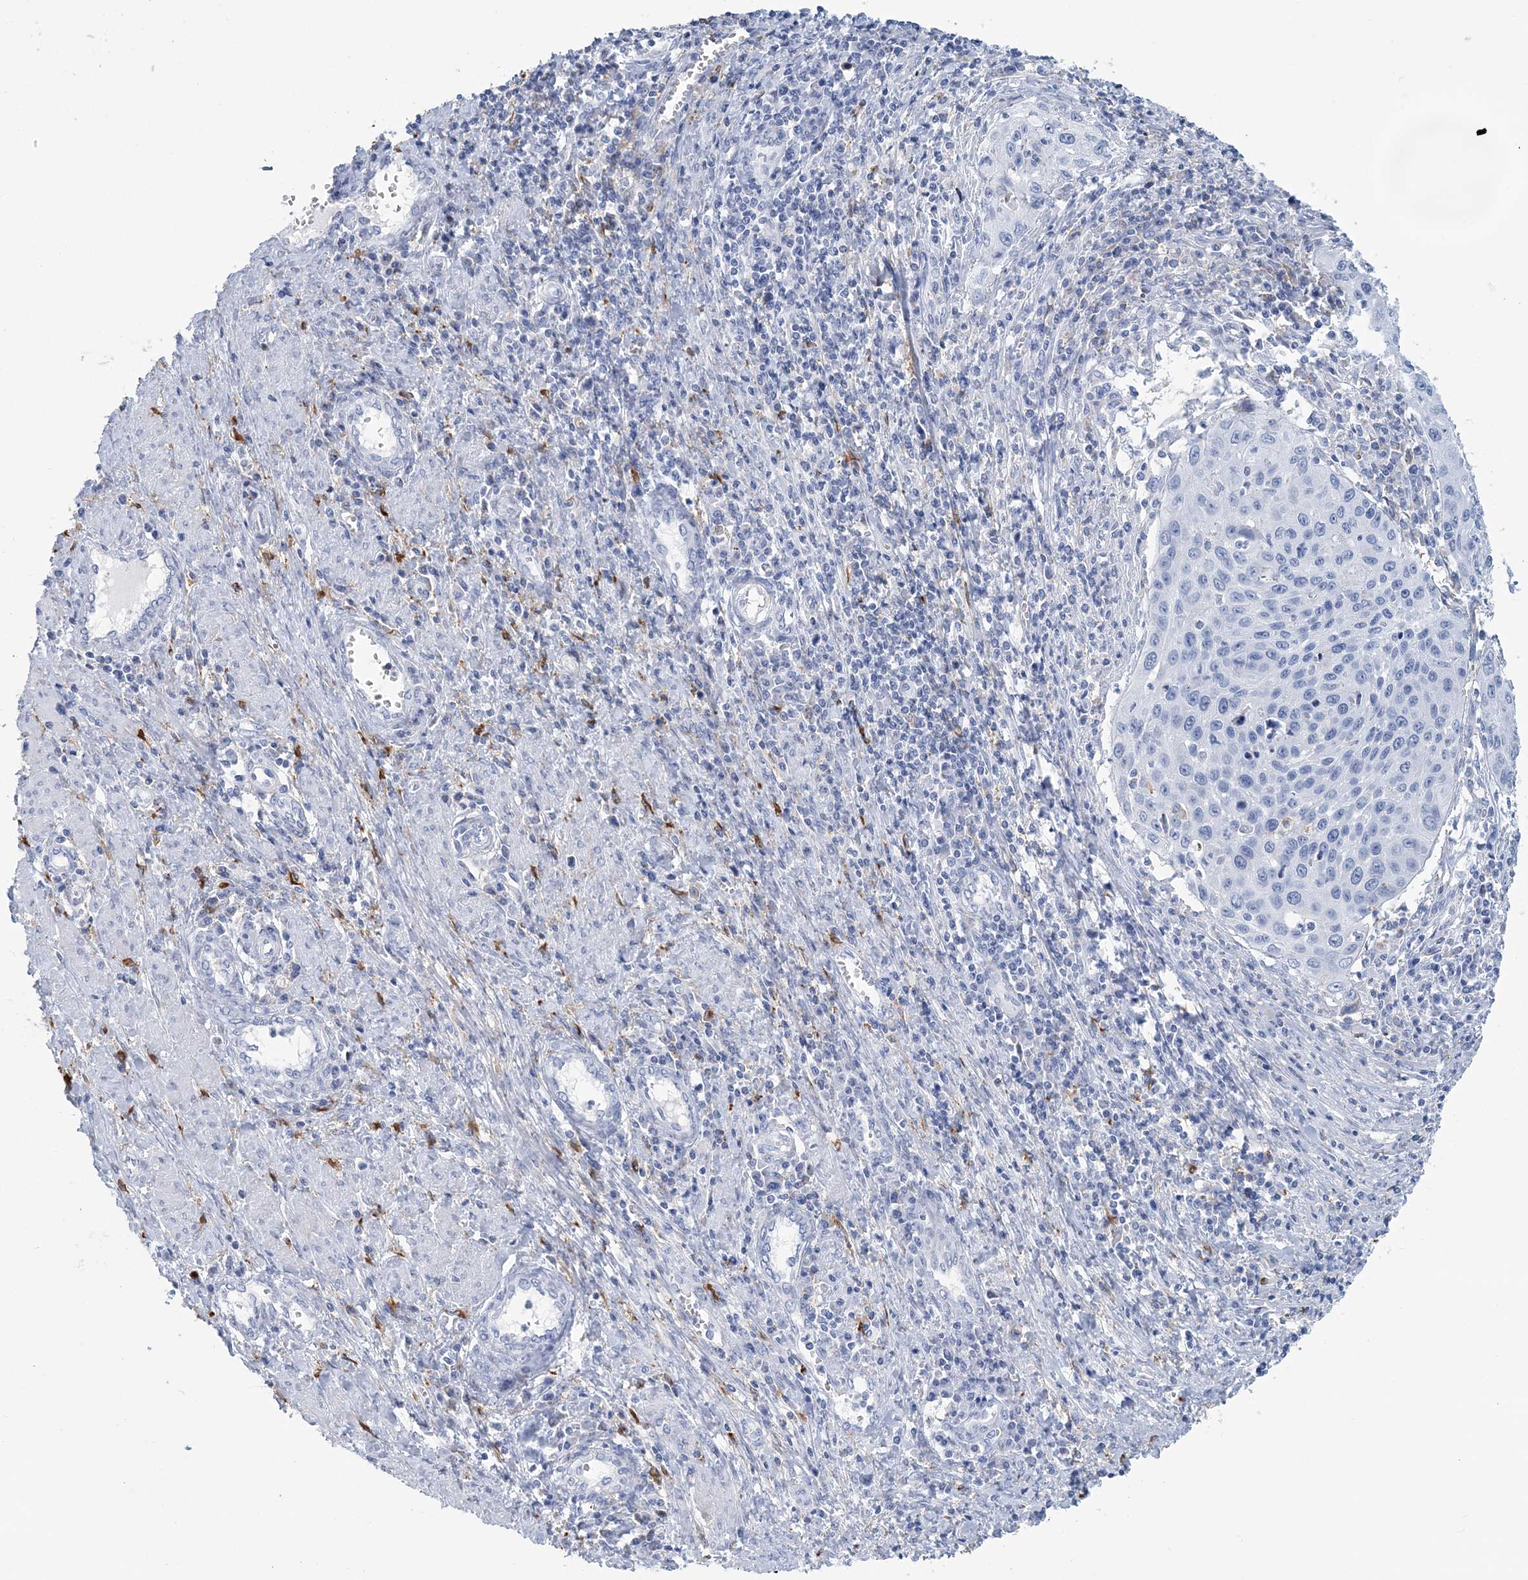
{"staining": {"intensity": "negative", "quantity": "none", "location": "none"}, "tissue": "cervical cancer", "cell_type": "Tumor cells", "image_type": "cancer", "snomed": [{"axis": "morphology", "description": "Squamous cell carcinoma, NOS"}, {"axis": "topography", "description": "Cervix"}], "caption": "Human squamous cell carcinoma (cervical) stained for a protein using immunohistochemistry (IHC) reveals no staining in tumor cells.", "gene": "NKX6-1", "patient": {"sex": "female", "age": 32}}